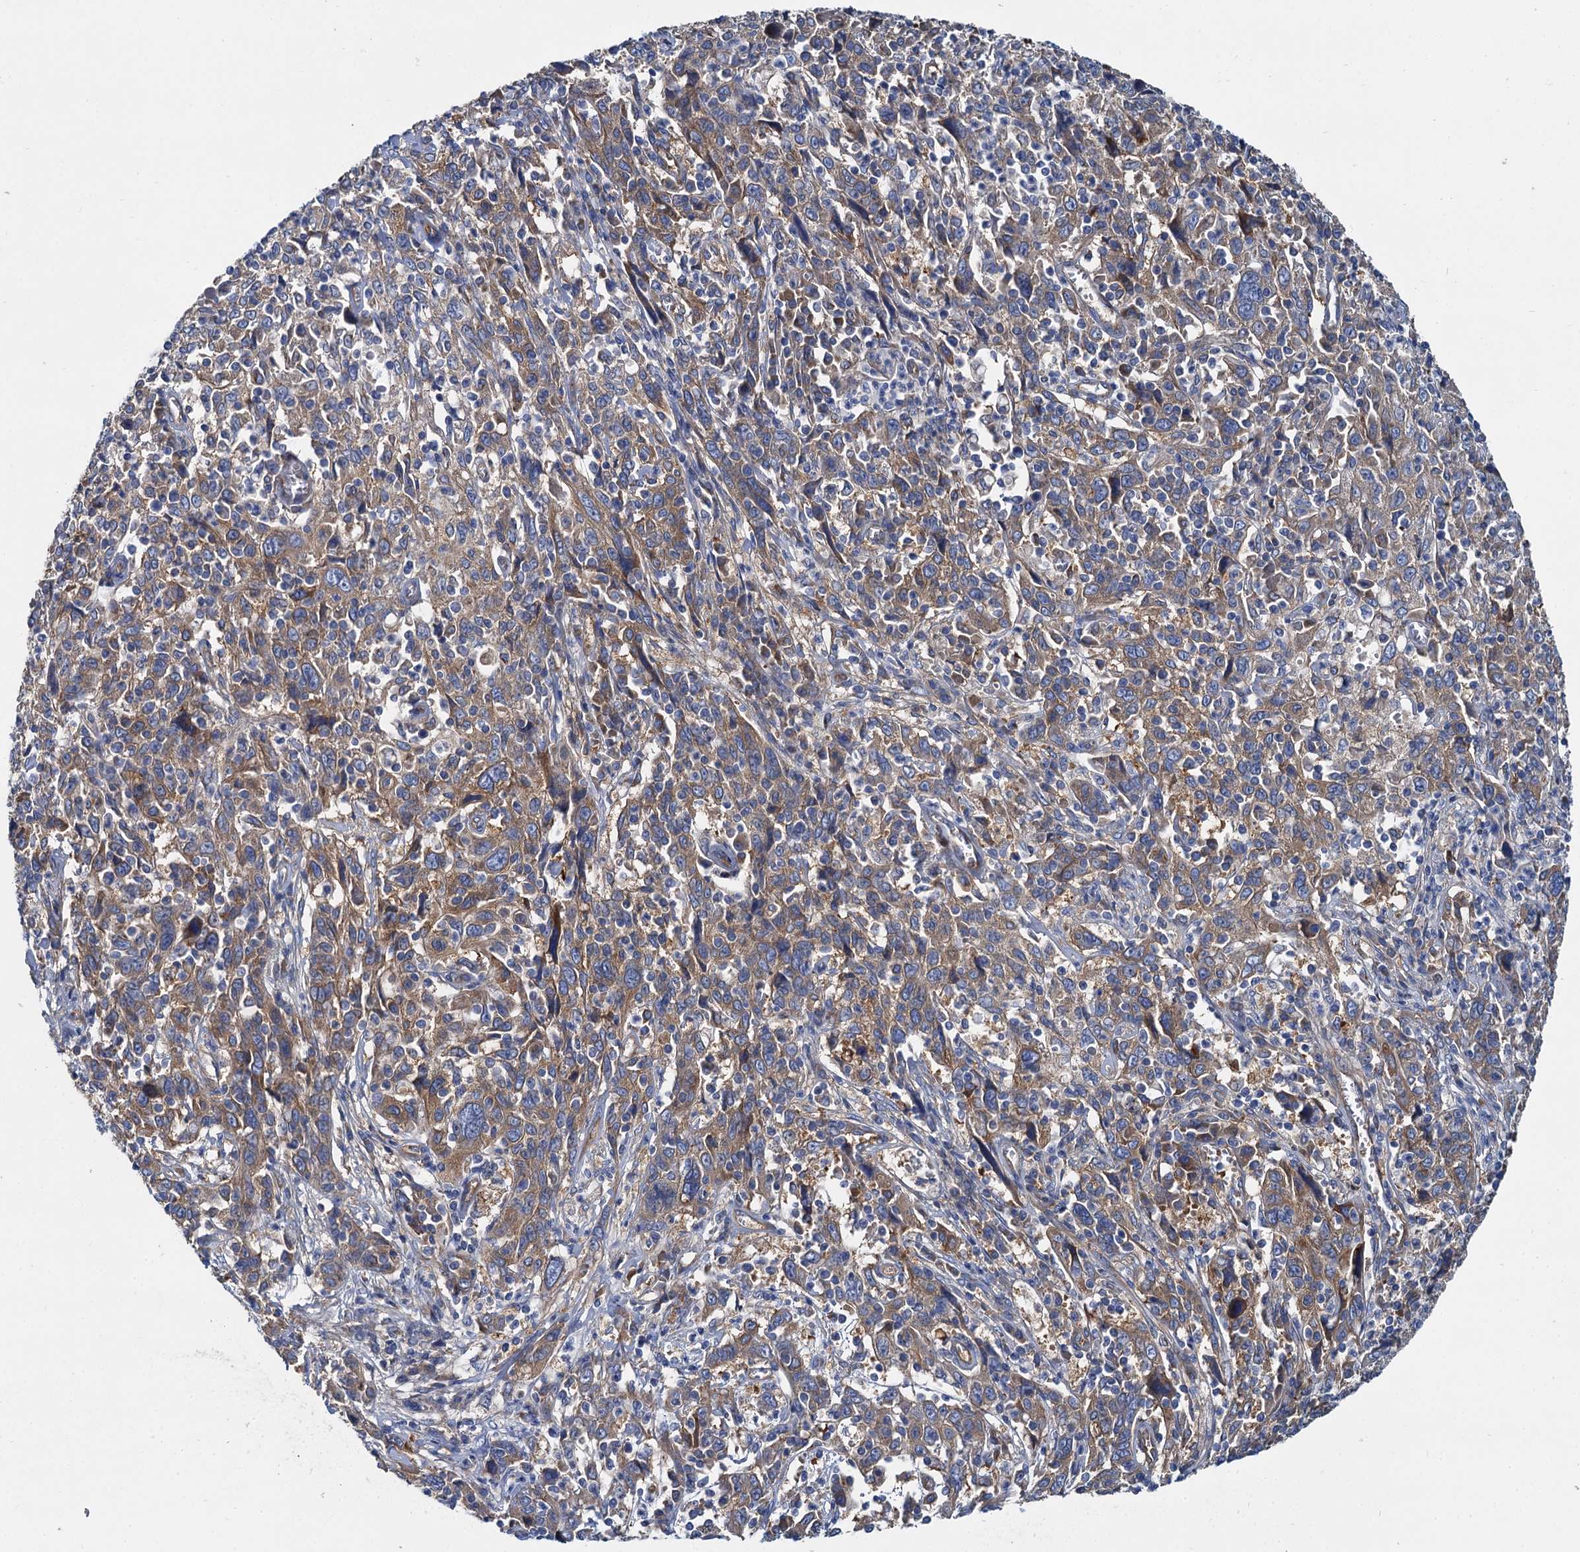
{"staining": {"intensity": "moderate", "quantity": ">75%", "location": "cytoplasmic/membranous"}, "tissue": "cervical cancer", "cell_type": "Tumor cells", "image_type": "cancer", "snomed": [{"axis": "morphology", "description": "Squamous cell carcinoma, NOS"}, {"axis": "topography", "description": "Cervix"}], "caption": "Immunohistochemical staining of human squamous cell carcinoma (cervical) reveals medium levels of moderate cytoplasmic/membranous staining in about >75% of tumor cells.", "gene": "QARS1", "patient": {"sex": "female", "age": 46}}